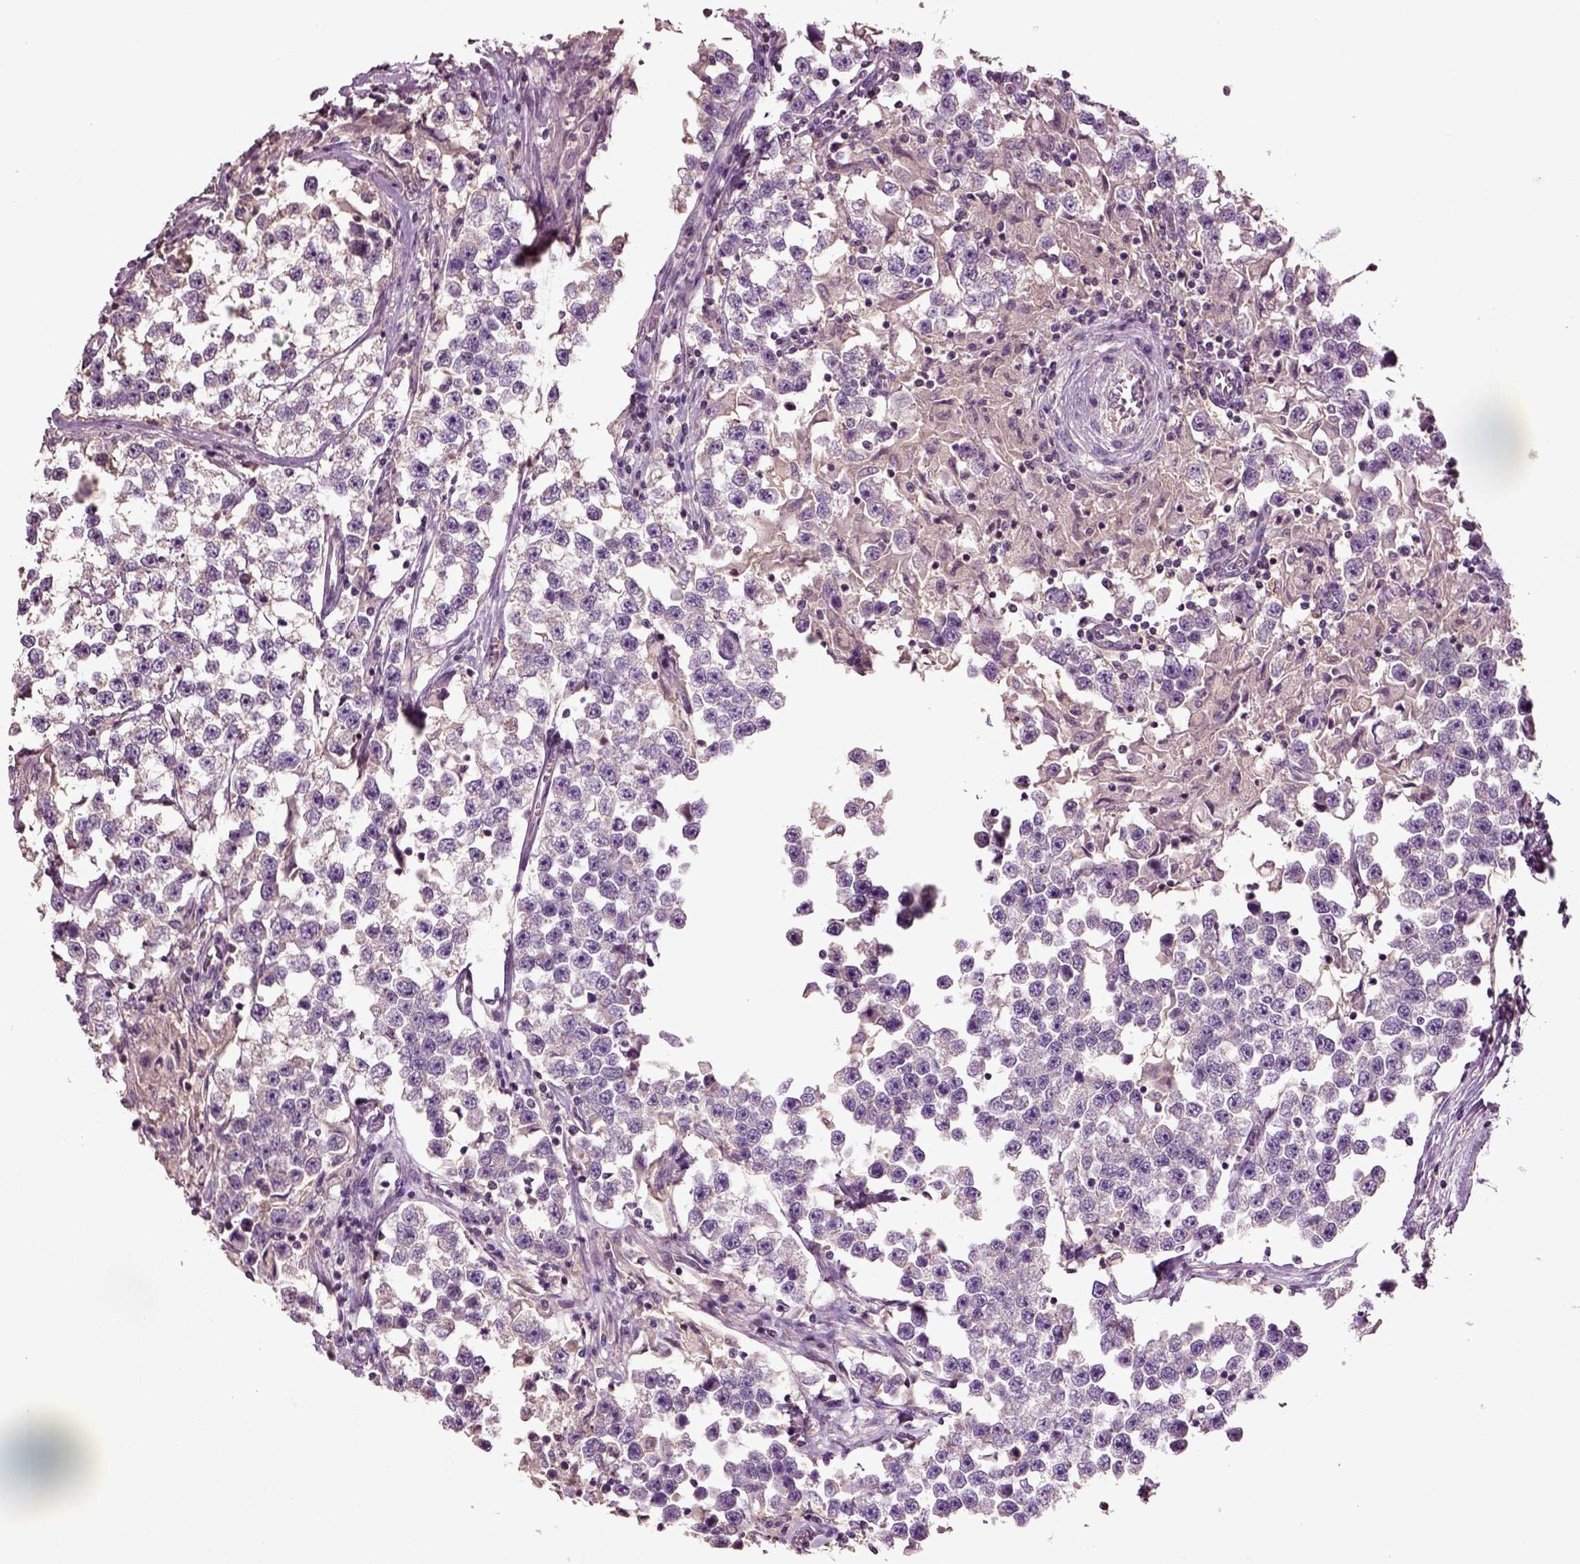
{"staining": {"intensity": "negative", "quantity": "none", "location": "none"}, "tissue": "testis cancer", "cell_type": "Tumor cells", "image_type": "cancer", "snomed": [{"axis": "morphology", "description": "Seminoma, NOS"}, {"axis": "topography", "description": "Testis"}], "caption": "A histopathology image of testis cancer stained for a protein displays no brown staining in tumor cells.", "gene": "DEFB118", "patient": {"sex": "male", "age": 46}}